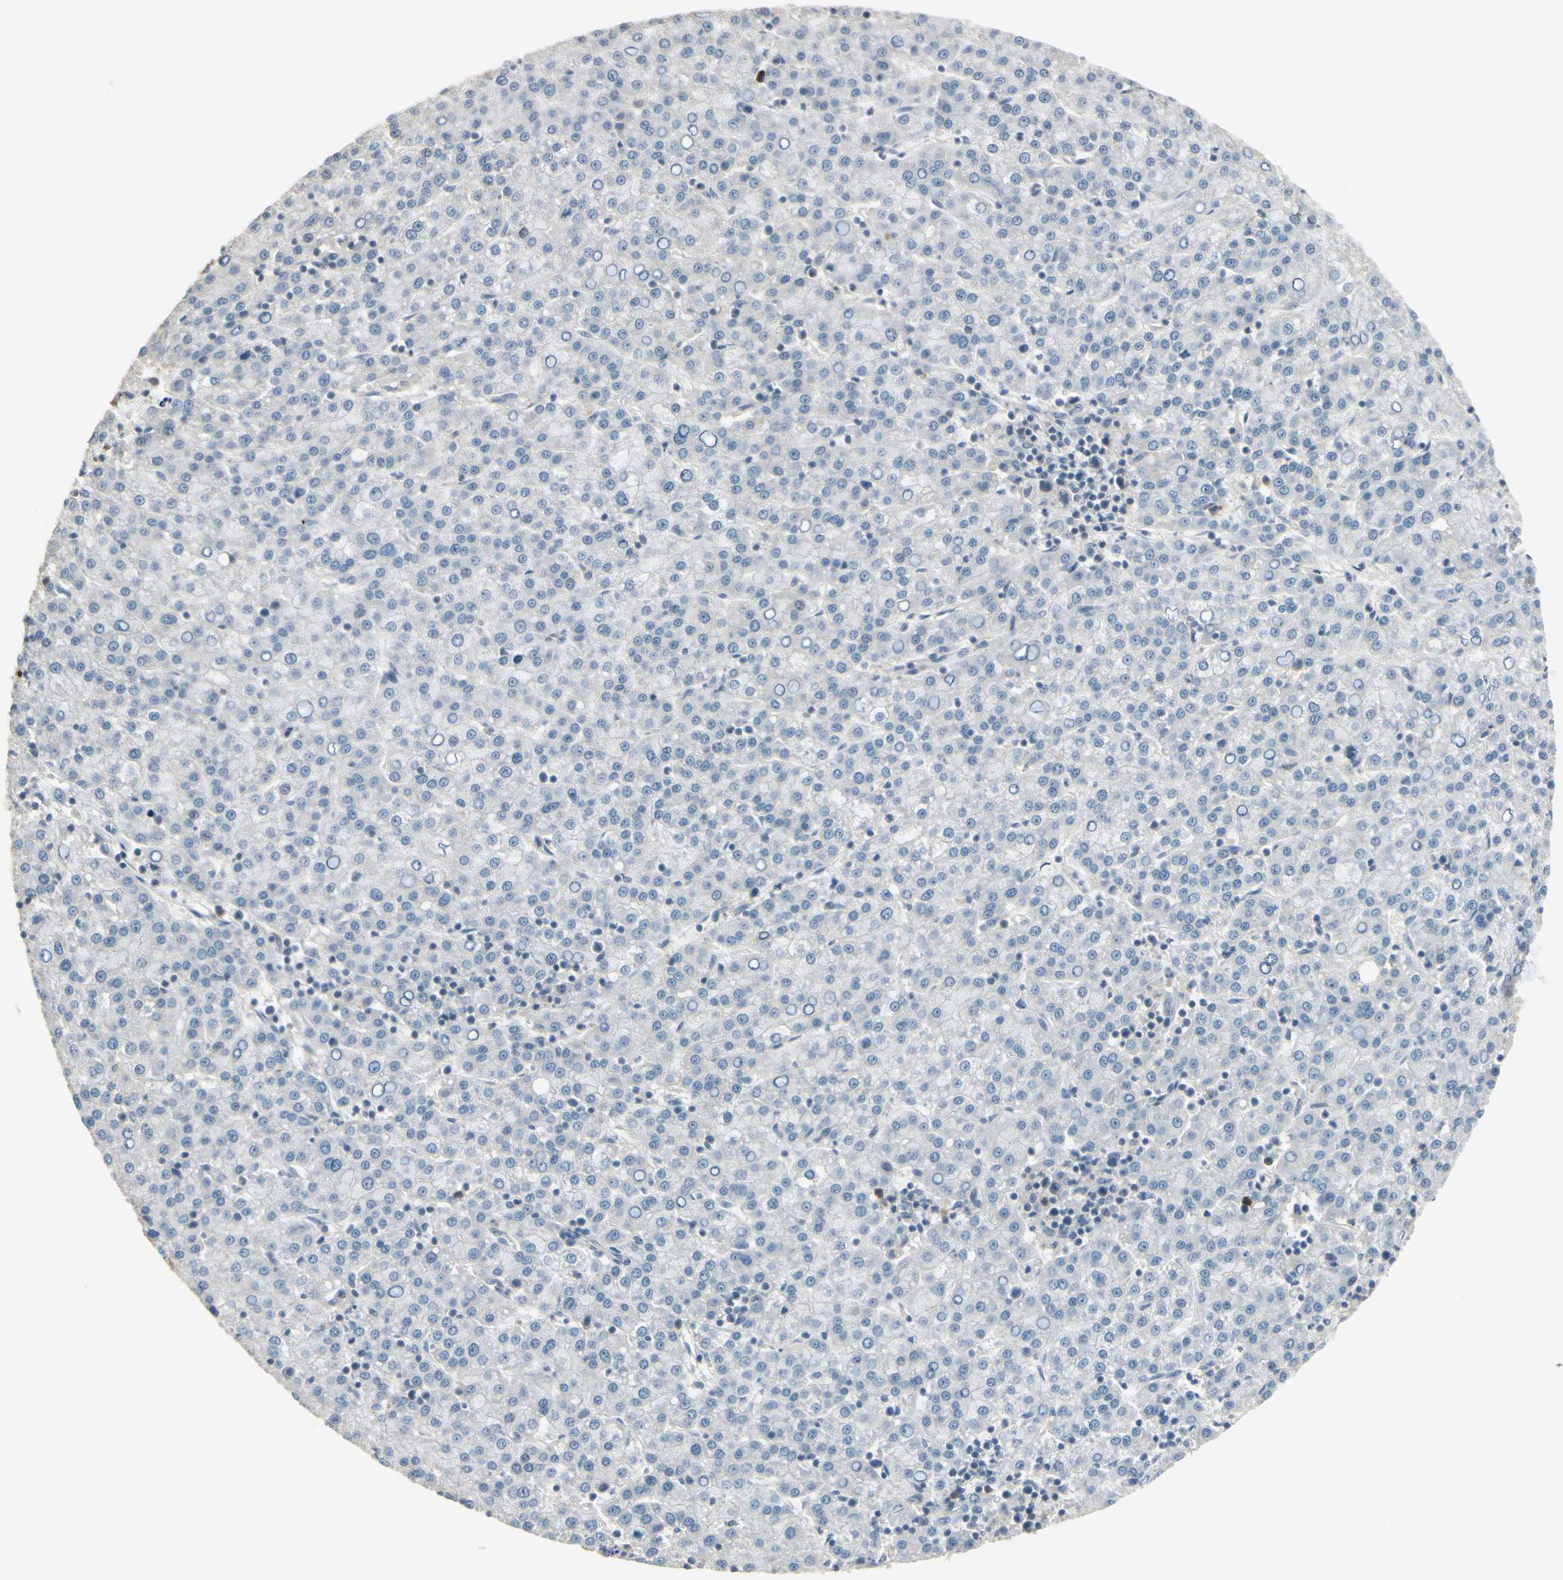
{"staining": {"intensity": "negative", "quantity": "none", "location": "none"}, "tissue": "liver cancer", "cell_type": "Tumor cells", "image_type": "cancer", "snomed": [{"axis": "morphology", "description": "Carcinoma, Hepatocellular, NOS"}, {"axis": "topography", "description": "Liver"}], "caption": "Immunohistochemistry (IHC) photomicrograph of neoplastic tissue: human hepatocellular carcinoma (liver) stained with DAB (3,3'-diaminobenzidine) exhibits no significant protein expression in tumor cells. The staining was performed using DAB (3,3'-diaminobenzidine) to visualize the protein expression in brown, while the nuclei were stained in blue with hematoxylin (Magnification: 20x).", "gene": "PPP3CB", "patient": {"sex": "female", "age": 58}}